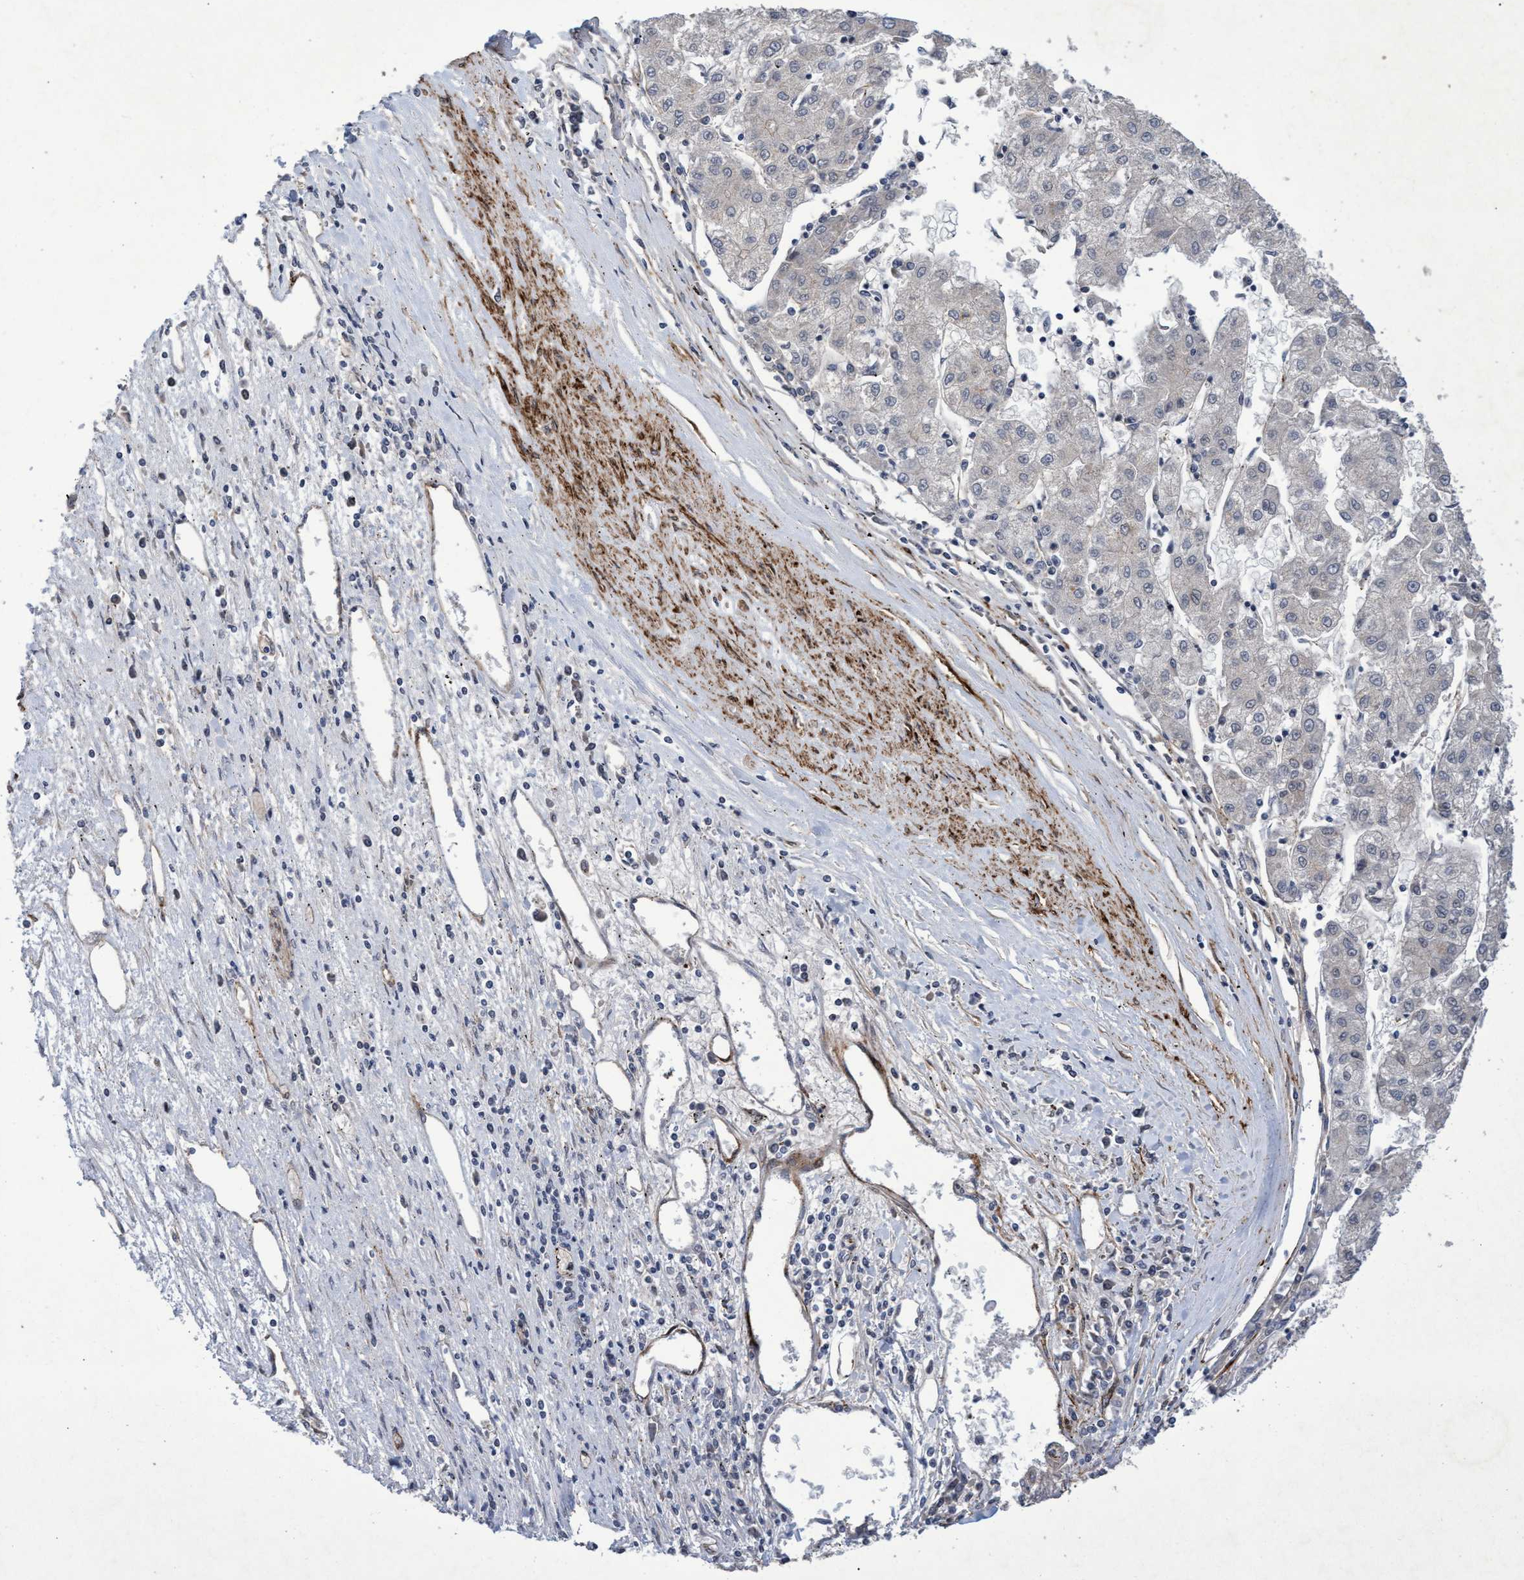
{"staining": {"intensity": "negative", "quantity": "none", "location": "none"}, "tissue": "liver cancer", "cell_type": "Tumor cells", "image_type": "cancer", "snomed": [{"axis": "morphology", "description": "Carcinoma, Hepatocellular, NOS"}, {"axis": "topography", "description": "Liver"}], "caption": "Protein analysis of hepatocellular carcinoma (liver) reveals no significant positivity in tumor cells.", "gene": "ZNF750", "patient": {"sex": "male", "age": 72}}